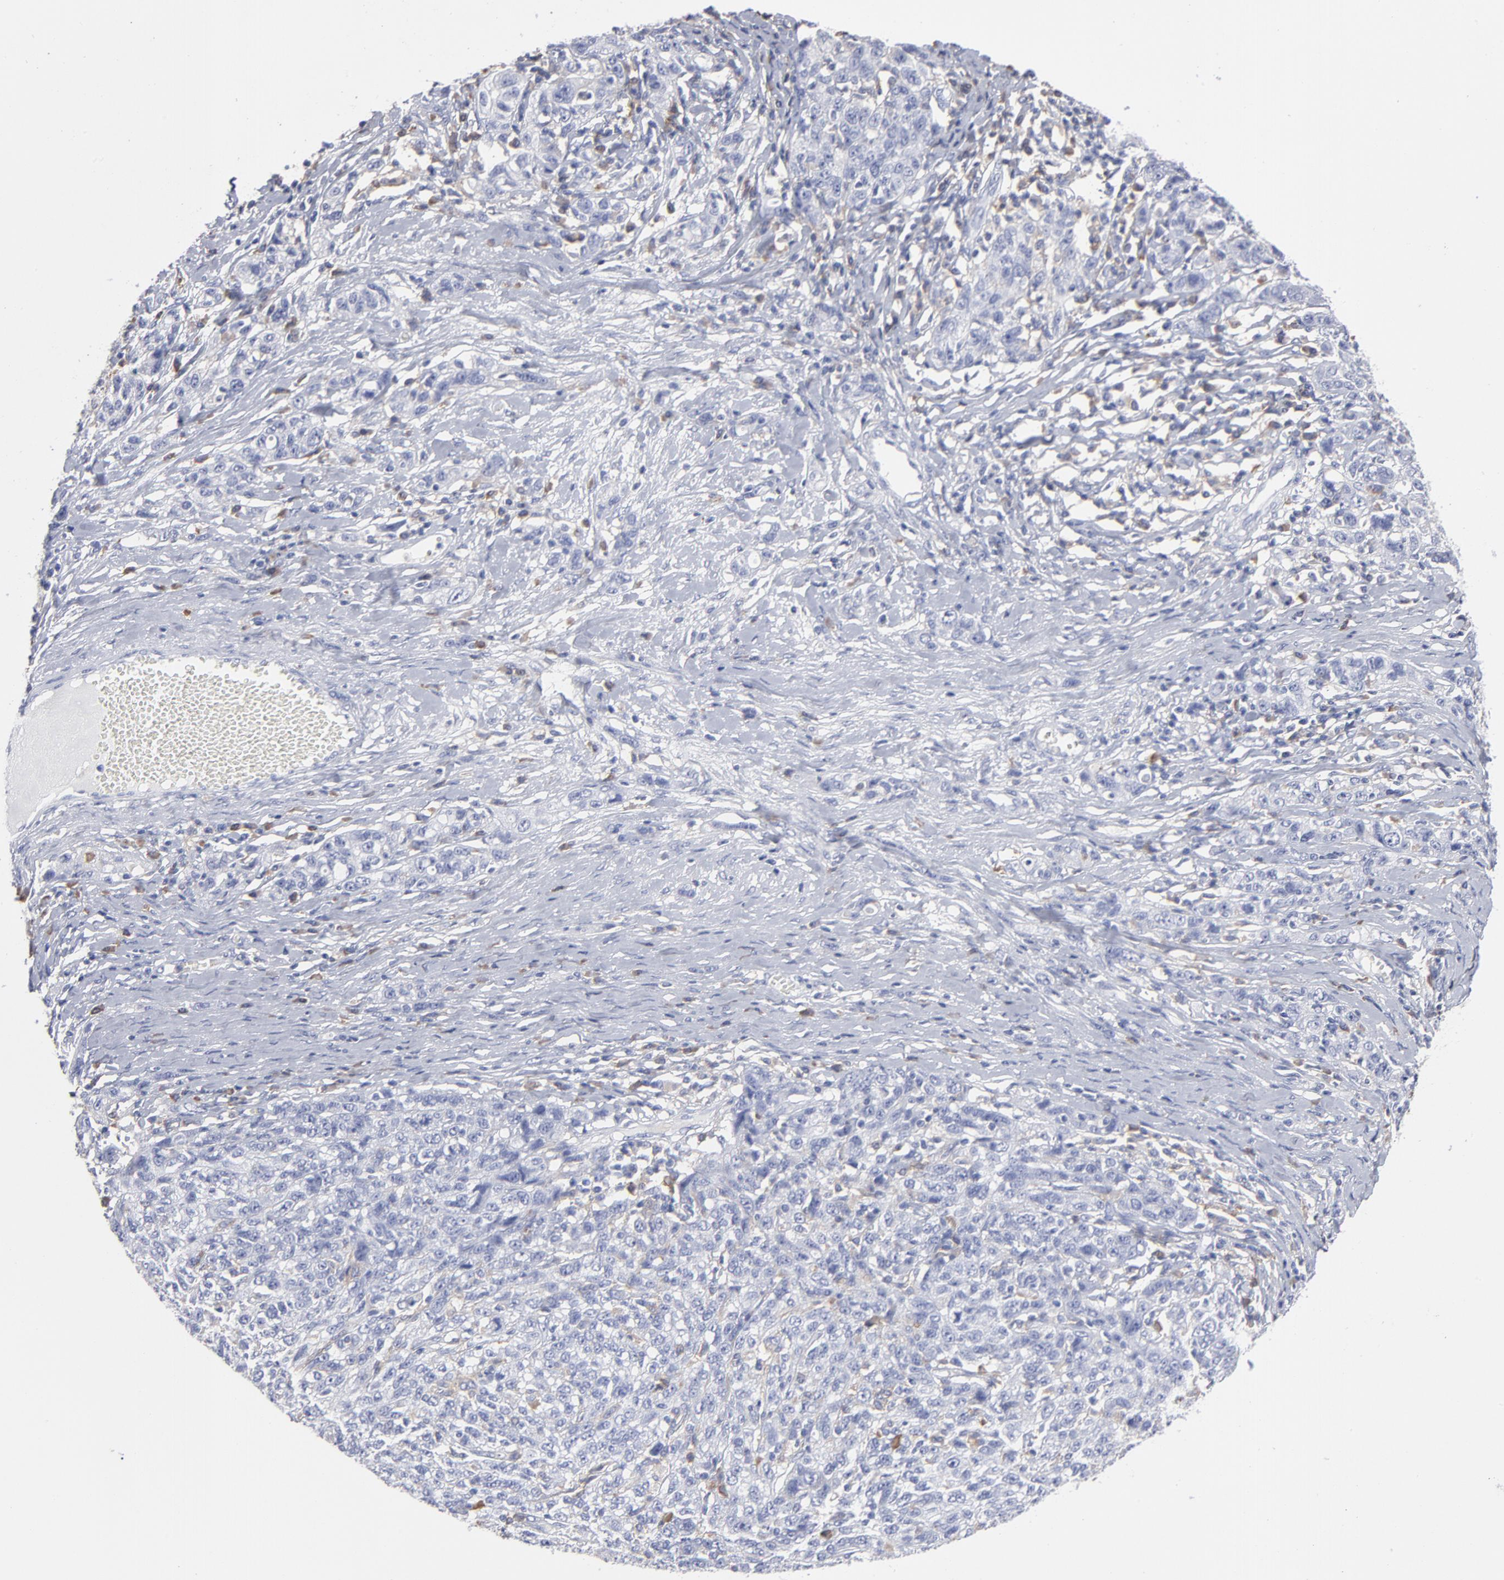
{"staining": {"intensity": "negative", "quantity": "none", "location": "none"}, "tissue": "ovarian cancer", "cell_type": "Tumor cells", "image_type": "cancer", "snomed": [{"axis": "morphology", "description": "Cystadenocarcinoma, serous, NOS"}, {"axis": "topography", "description": "Ovary"}], "caption": "Tumor cells show no significant positivity in ovarian serous cystadenocarcinoma.", "gene": "LAT2", "patient": {"sex": "female", "age": 71}}